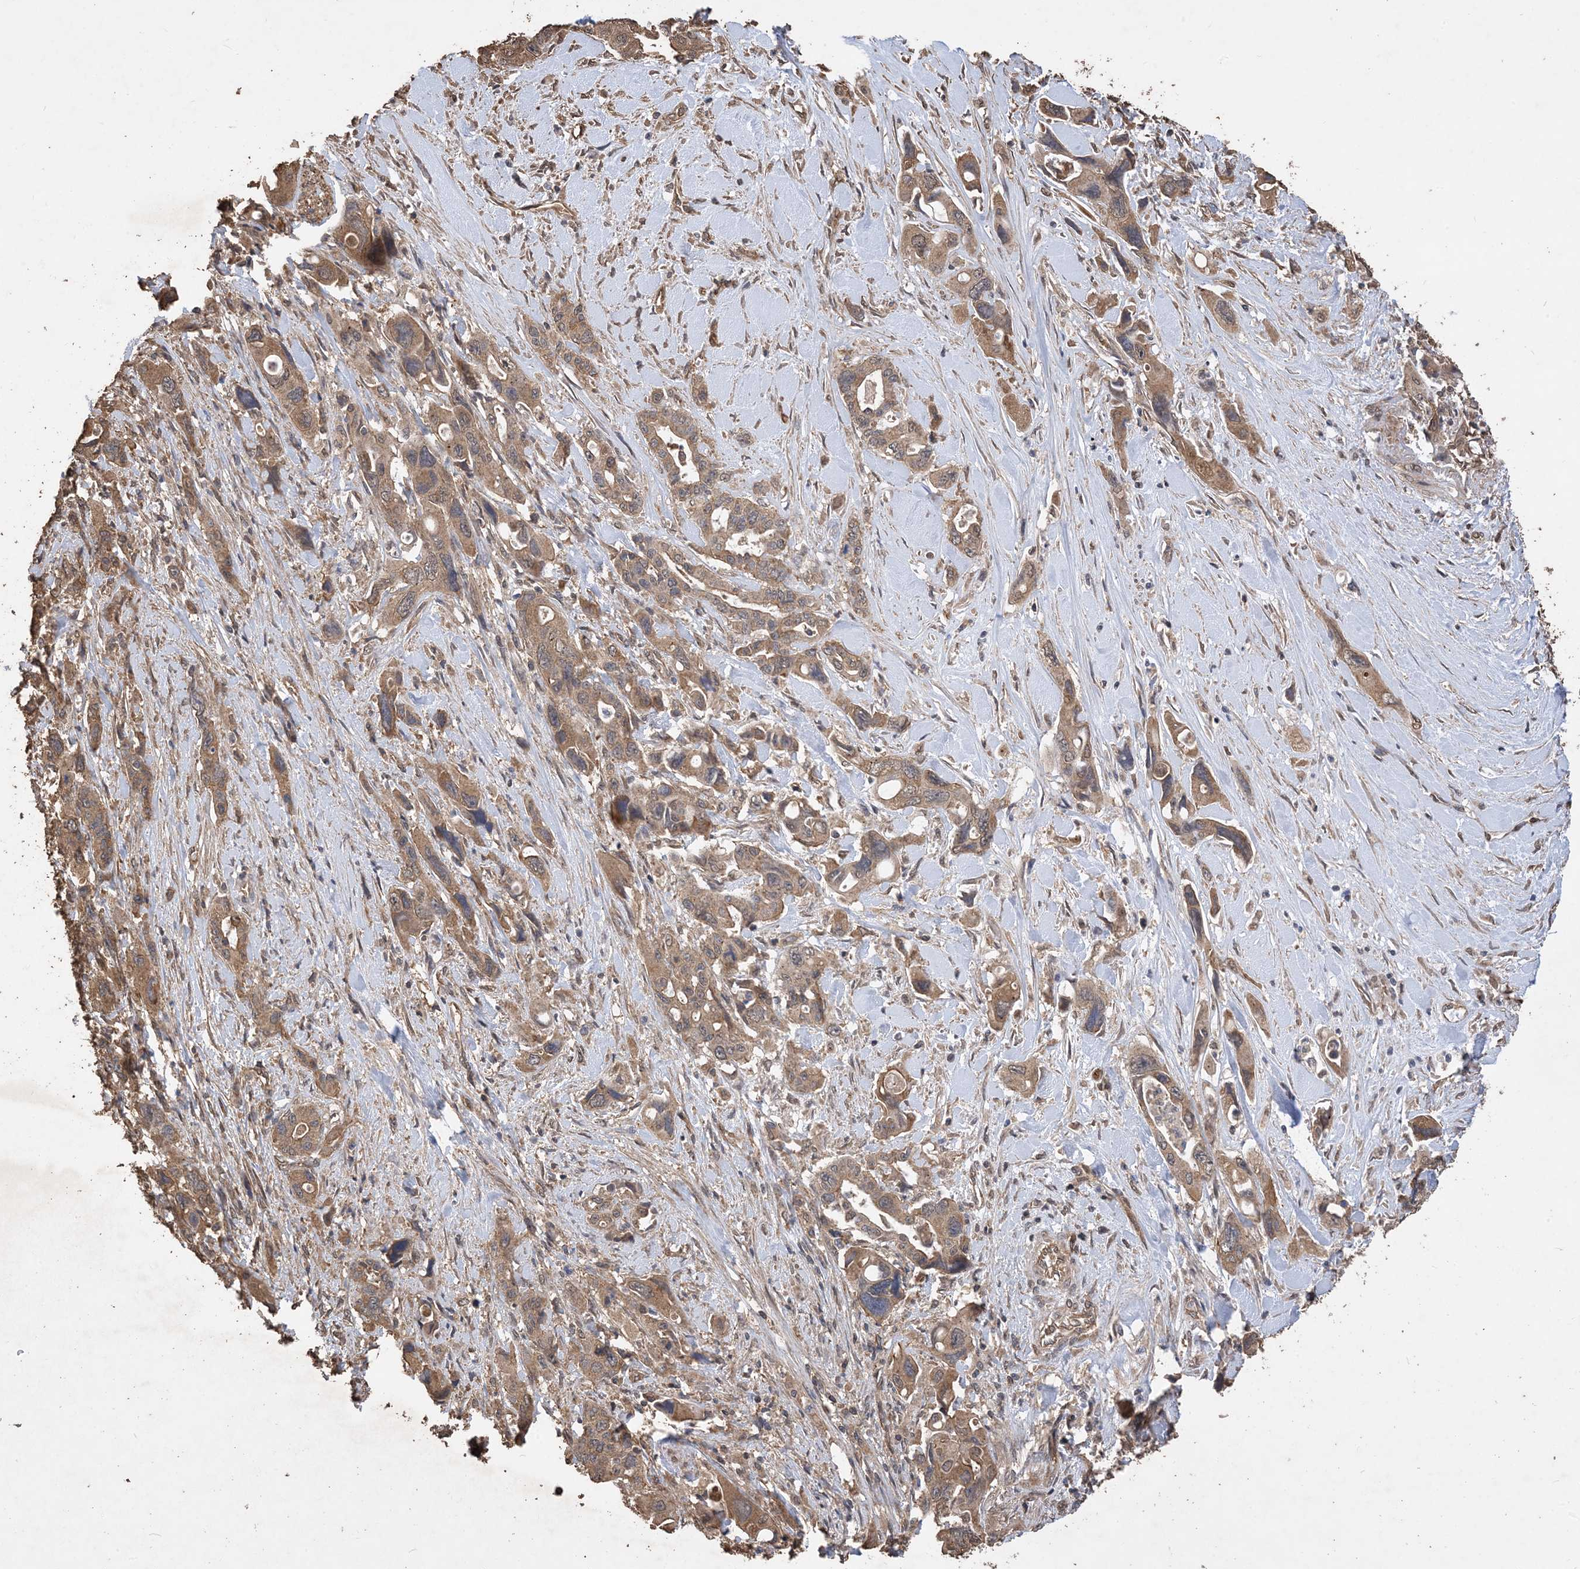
{"staining": {"intensity": "moderate", "quantity": ">75%", "location": "cytoplasmic/membranous"}, "tissue": "pancreatic cancer", "cell_type": "Tumor cells", "image_type": "cancer", "snomed": [{"axis": "morphology", "description": "Adenocarcinoma, NOS"}, {"axis": "topography", "description": "Pancreas"}], "caption": "Immunohistochemical staining of human pancreatic cancer (adenocarcinoma) reveals moderate cytoplasmic/membranous protein staining in approximately >75% of tumor cells.", "gene": "ZKSCAN5", "patient": {"sex": "male", "age": 46}}